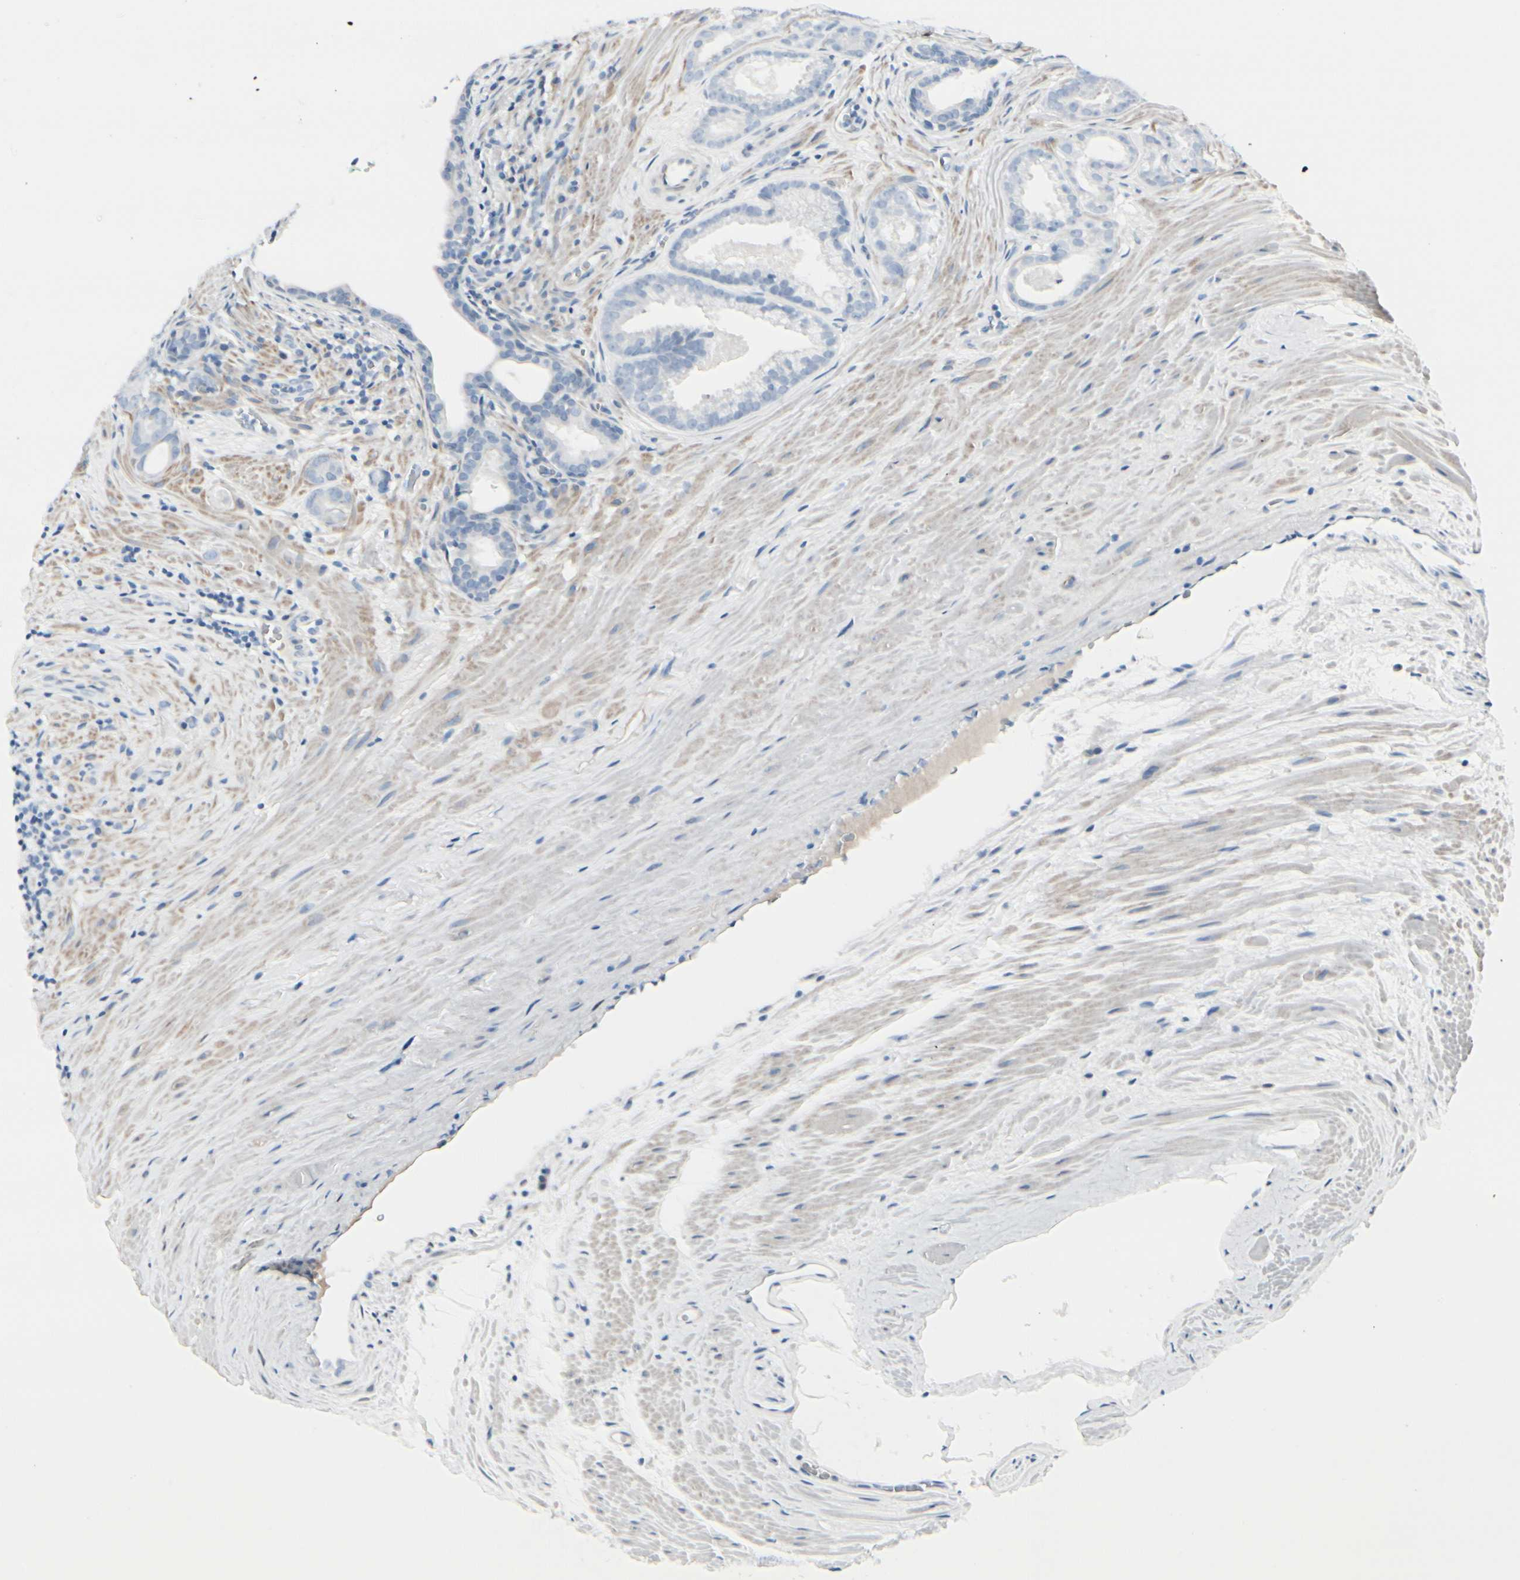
{"staining": {"intensity": "negative", "quantity": "none", "location": "none"}, "tissue": "prostate cancer", "cell_type": "Tumor cells", "image_type": "cancer", "snomed": [{"axis": "morphology", "description": "Adenocarcinoma, Low grade"}, {"axis": "topography", "description": "Prostate"}], "caption": "Human adenocarcinoma (low-grade) (prostate) stained for a protein using immunohistochemistry demonstrates no staining in tumor cells.", "gene": "CDHR5", "patient": {"sex": "male", "age": 57}}